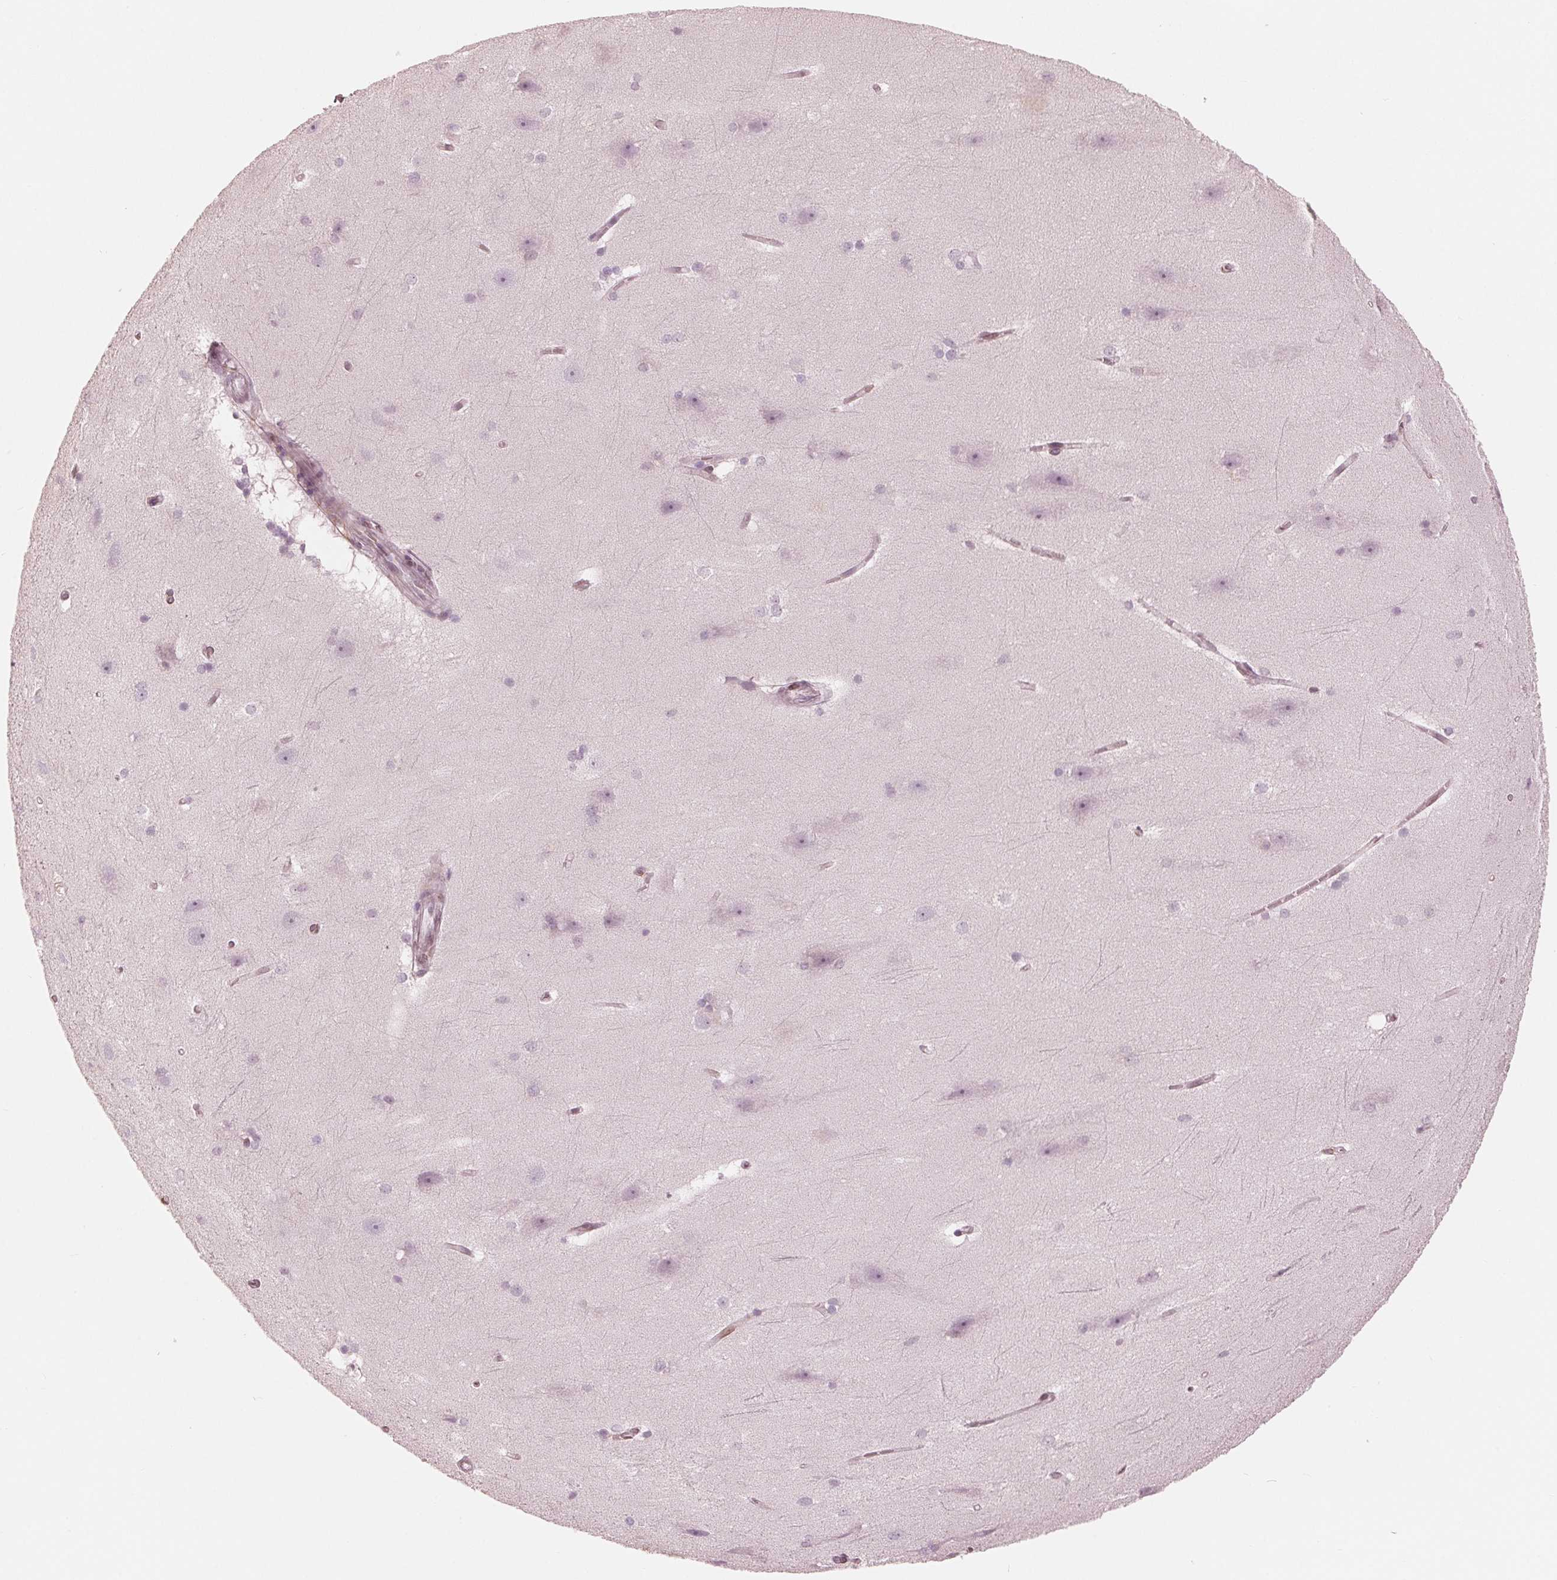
{"staining": {"intensity": "negative", "quantity": "none", "location": "none"}, "tissue": "hippocampus", "cell_type": "Glial cells", "image_type": "normal", "snomed": [{"axis": "morphology", "description": "Normal tissue, NOS"}, {"axis": "topography", "description": "Cerebral cortex"}, {"axis": "topography", "description": "Hippocampus"}], "caption": "IHC histopathology image of normal hippocampus: hippocampus stained with DAB shows no significant protein expression in glial cells. Brightfield microscopy of immunohistochemistry stained with DAB (3,3'-diaminobenzidine) (brown) and hematoxylin (blue), captured at high magnification.", "gene": "IKBIP", "patient": {"sex": "female", "age": 19}}